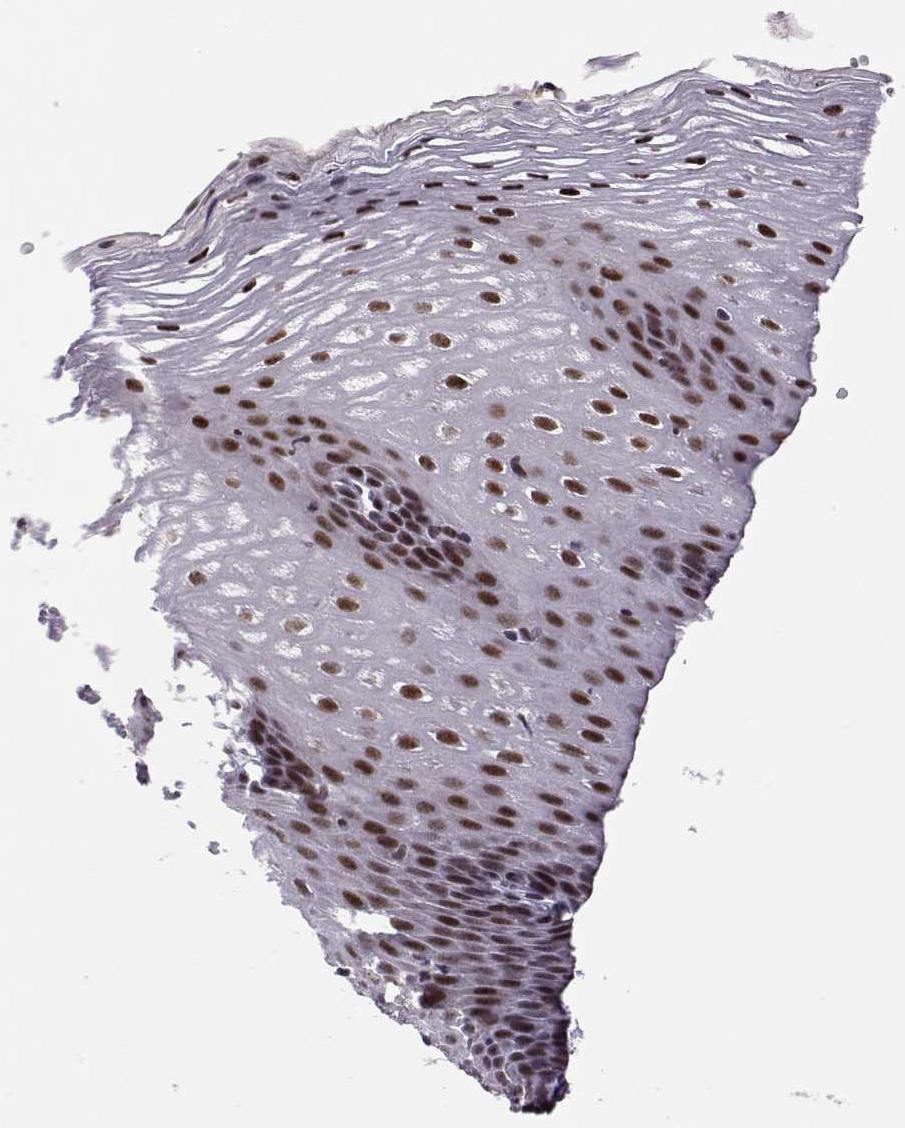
{"staining": {"intensity": "moderate", "quantity": ">75%", "location": "nuclear"}, "tissue": "esophagus", "cell_type": "Squamous epithelial cells", "image_type": "normal", "snomed": [{"axis": "morphology", "description": "Normal tissue, NOS"}, {"axis": "topography", "description": "Esophagus"}], "caption": "A histopathology image of human esophagus stained for a protein shows moderate nuclear brown staining in squamous epithelial cells. Immunohistochemistry (ihc) stains the protein of interest in brown and the nuclei are stained blue.", "gene": "SIX6", "patient": {"sex": "male", "age": 72}}